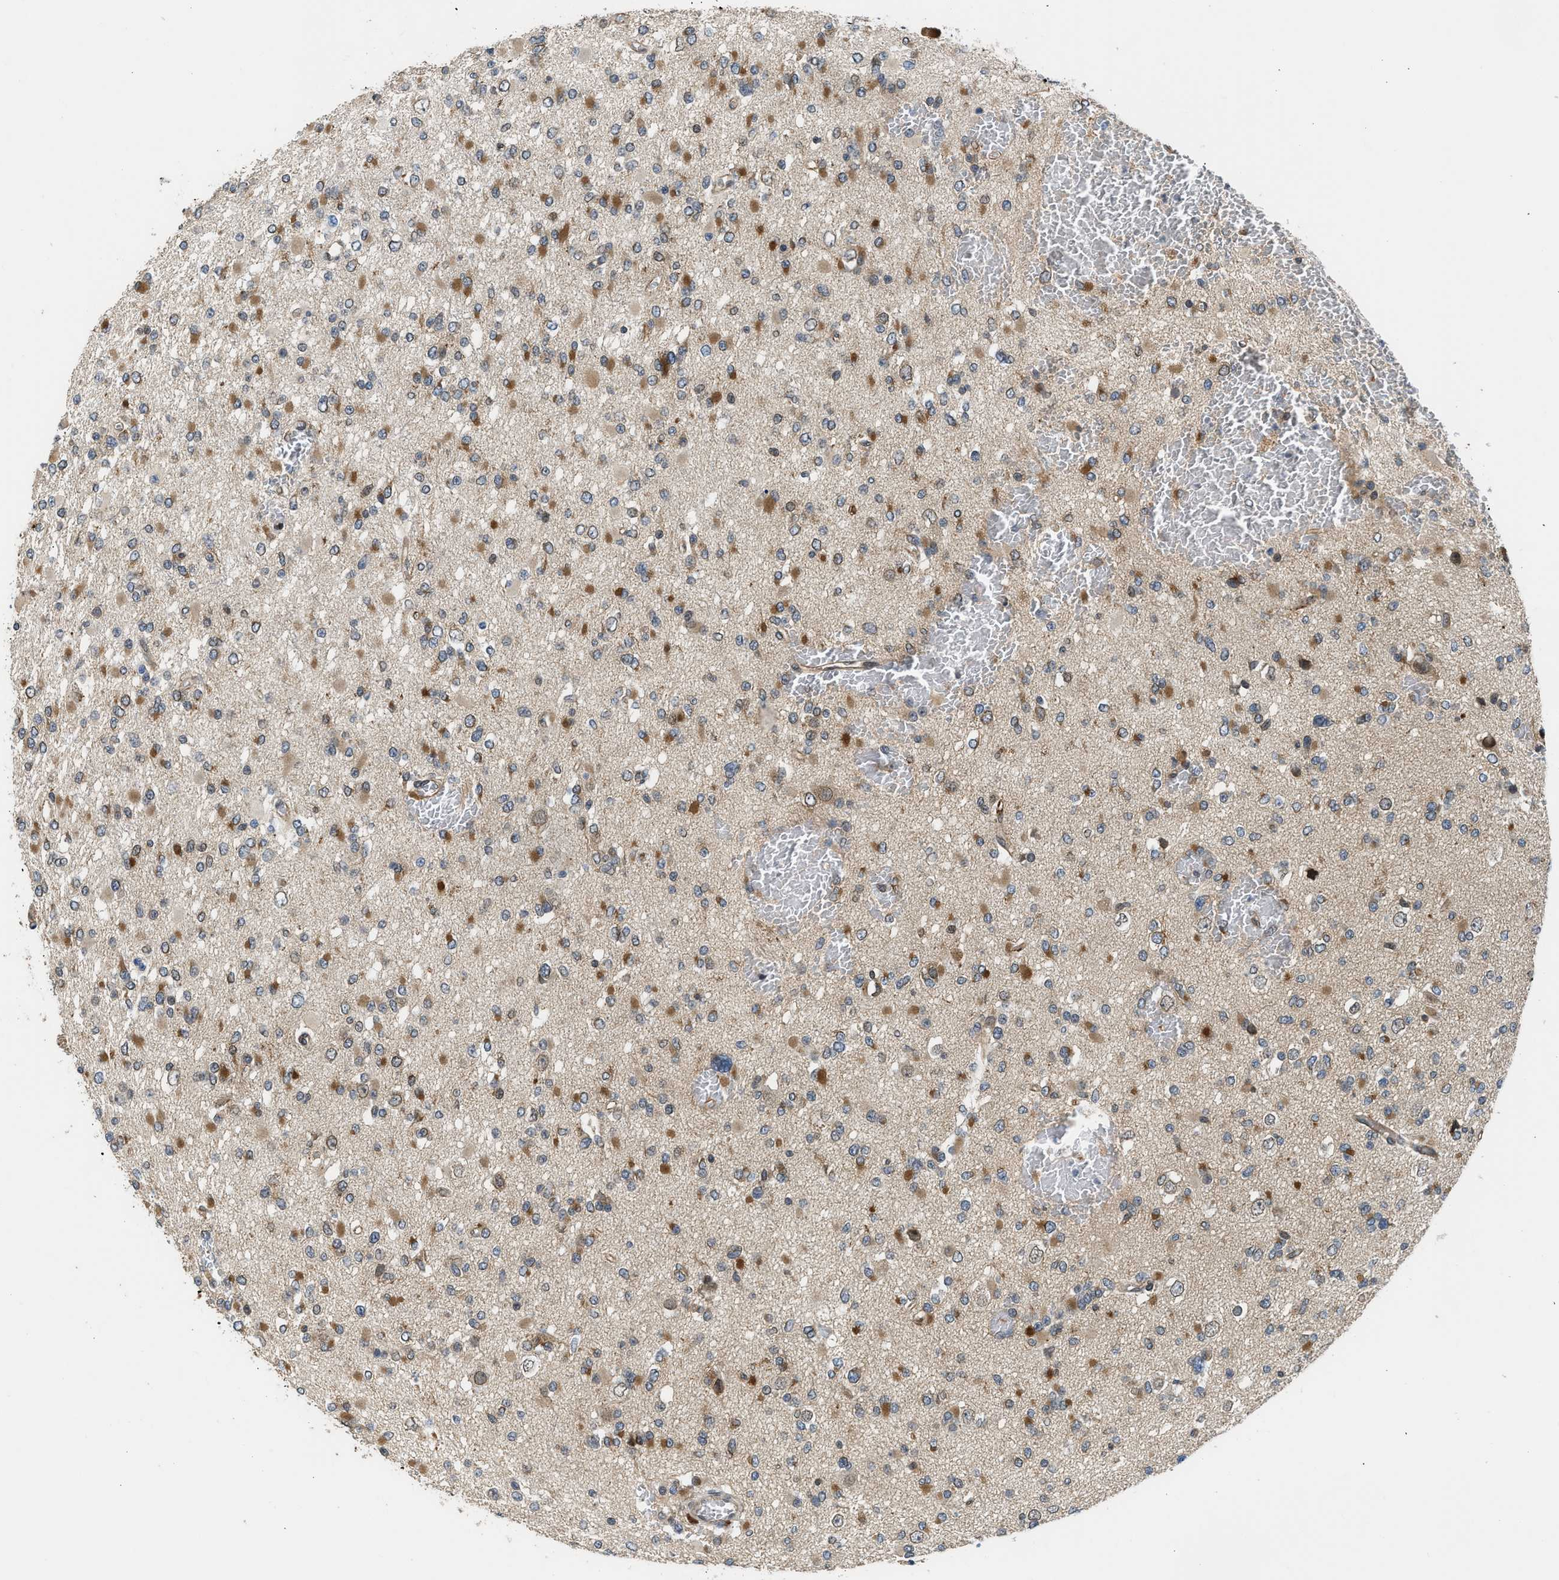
{"staining": {"intensity": "moderate", "quantity": ">75%", "location": "cytoplasmic/membranous"}, "tissue": "glioma", "cell_type": "Tumor cells", "image_type": "cancer", "snomed": [{"axis": "morphology", "description": "Glioma, malignant, Low grade"}, {"axis": "topography", "description": "Brain"}], "caption": "A brown stain highlights moderate cytoplasmic/membranous staining of a protein in glioma tumor cells. The staining was performed using DAB (3,3'-diaminobenzidine) to visualize the protein expression in brown, while the nuclei were stained in blue with hematoxylin (Magnification: 20x).", "gene": "RETREG3", "patient": {"sex": "female", "age": 22}}